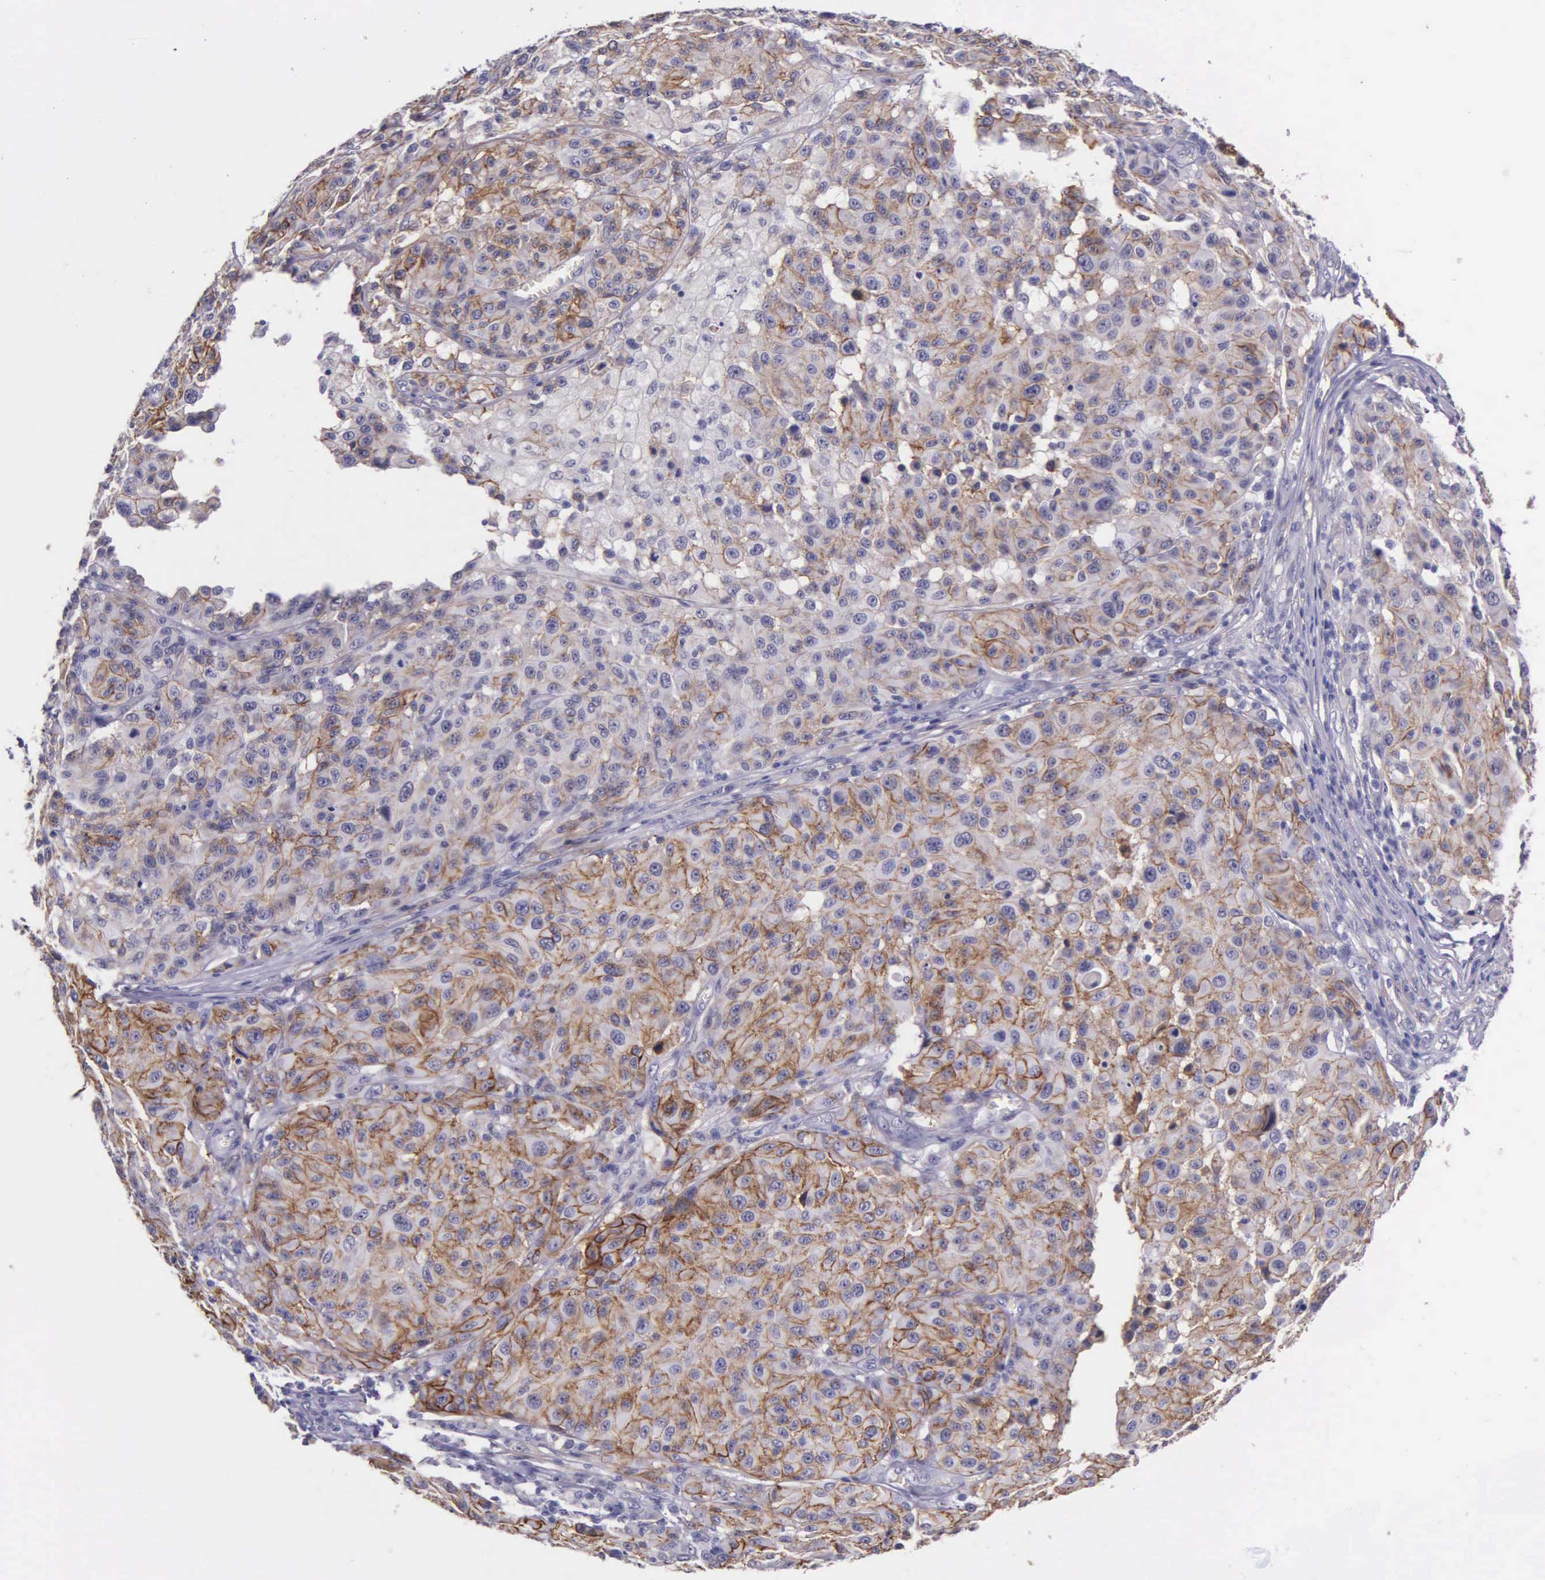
{"staining": {"intensity": "moderate", "quantity": "25%-75%", "location": "cytoplasmic/membranous"}, "tissue": "melanoma", "cell_type": "Tumor cells", "image_type": "cancer", "snomed": [{"axis": "morphology", "description": "Malignant melanoma, NOS"}, {"axis": "topography", "description": "Skin"}], "caption": "Tumor cells demonstrate medium levels of moderate cytoplasmic/membranous staining in approximately 25%-75% of cells in human malignant melanoma.", "gene": "AHNAK2", "patient": {"sex": "female", "age": 77}}